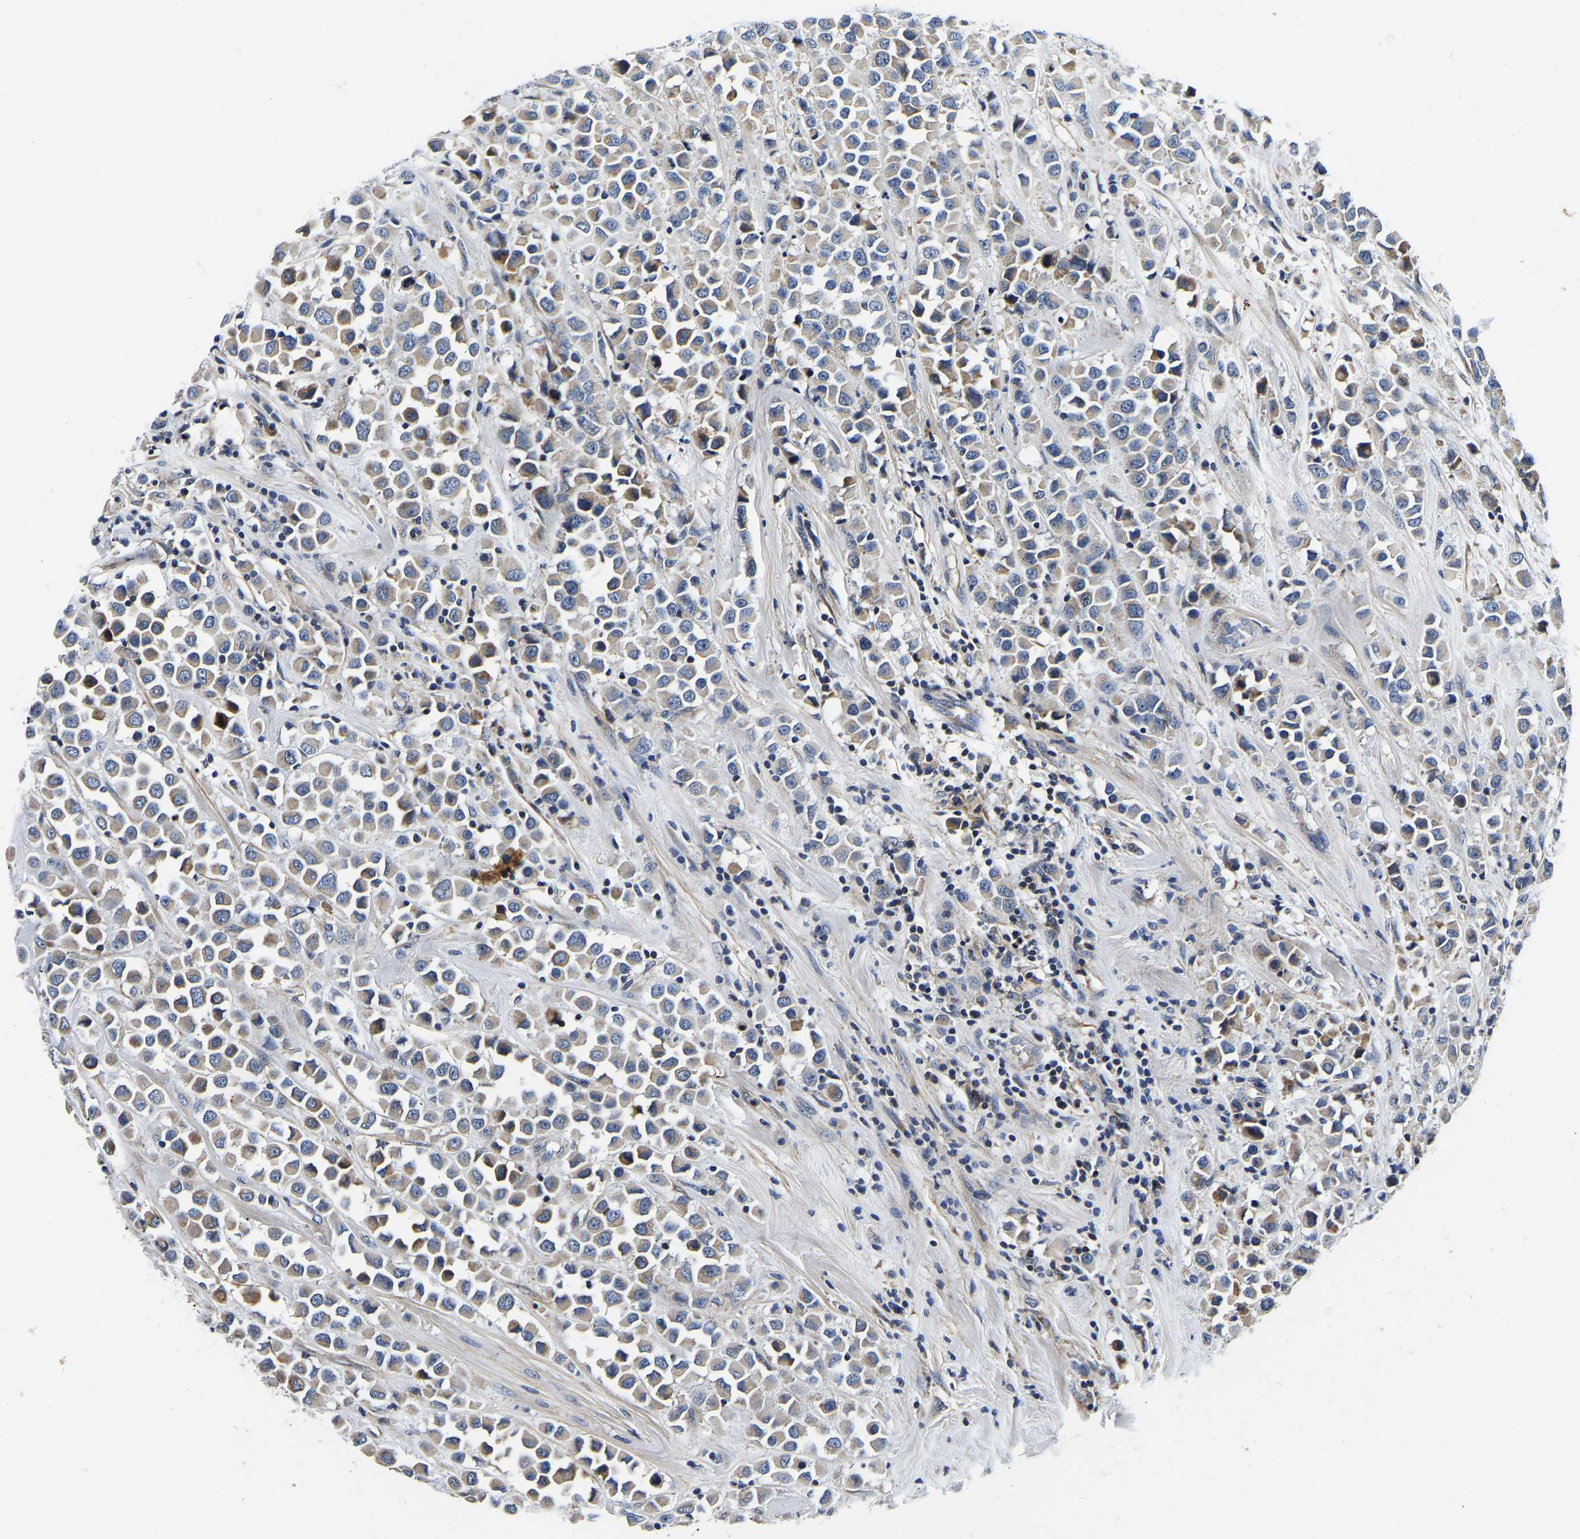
{"staining": {"intensity": "weak", "quantity": ">75%", "location": "cytoplasmic/membranous"}, "tissue": "breast cancer", "cell_type": "Tumor cells", "image_type": "cancer", "snomed": [{"axis": "morphology", "description": "Duct carcinoma"}, {"axis": "topography", "description": "Breast"}], "caption": "Intraductal carcinoma (breast) stained with a brown dye shows weak cytoplasmic/membranous positive staining in approximately >75% of tumor cells.", "gene": "KCTD17", "patient": {"sex": "female", "age": 61}}